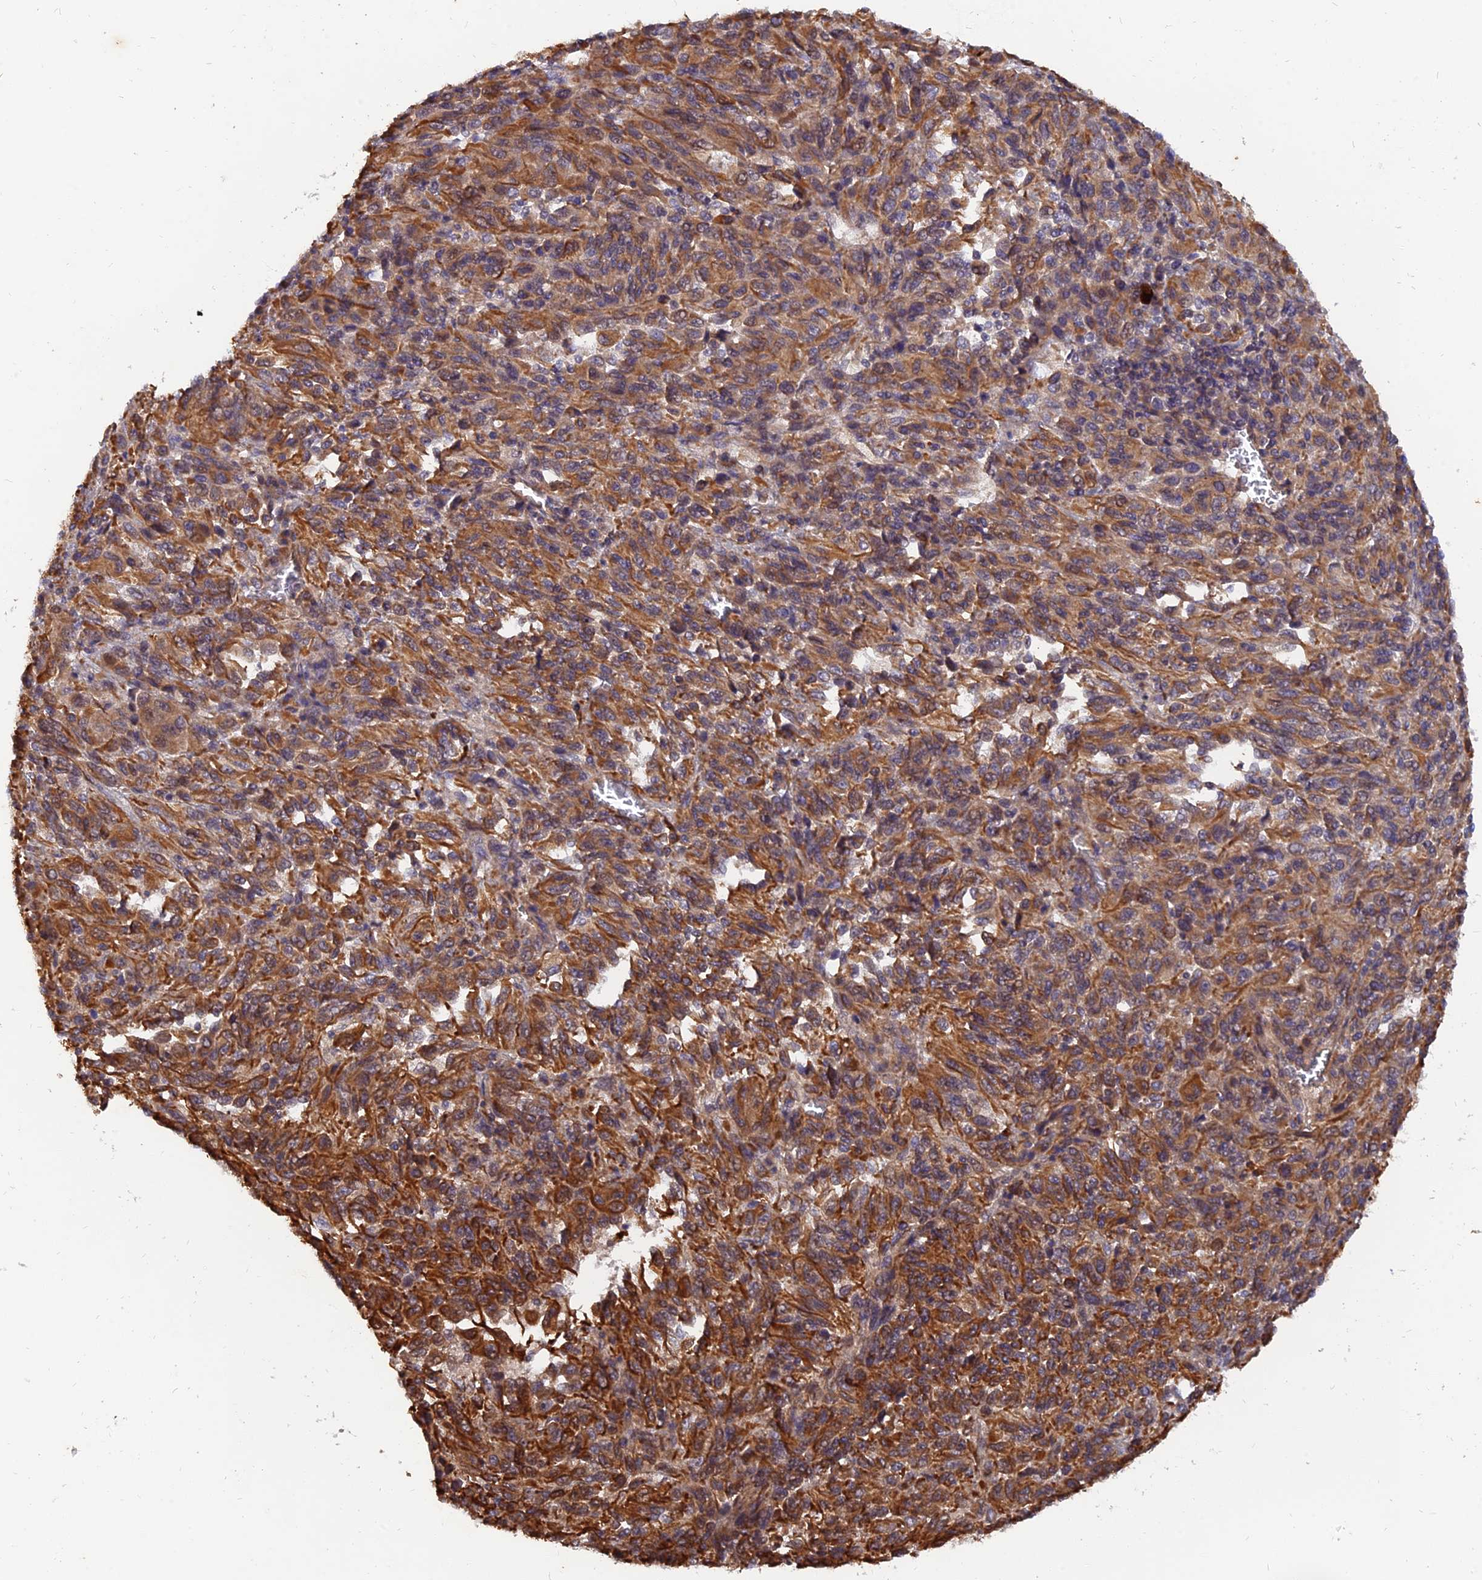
{"staining": {"intensity": "moderate", "quantity": ">75%", "location": "cytoplasmic/membranous"}, "tissue": "melanoma", "cell_type": "Tumor cells", "image_type": "cancer", "snomed": [{"axis": "morphology", "description": "Malignant melanoma, Metastatic site"}, {"axis": "topography", "description": "Lung"}], "caption": "Immunohistochemistry (IHC) staining of malignant melanoma (metastatic site), which demonstrates medium levels of moderate cytoplasmic/membranous expression in approximately >75% of tumor cells indicating moderate cytoplasmic/membranous protein staining. The staining was performed using DAB (brown) for protein detection and nuclei were counterstained in hematoxylin (blue).", "gene": "WDR41", "patient": {"sex": "male", "age": 64}}